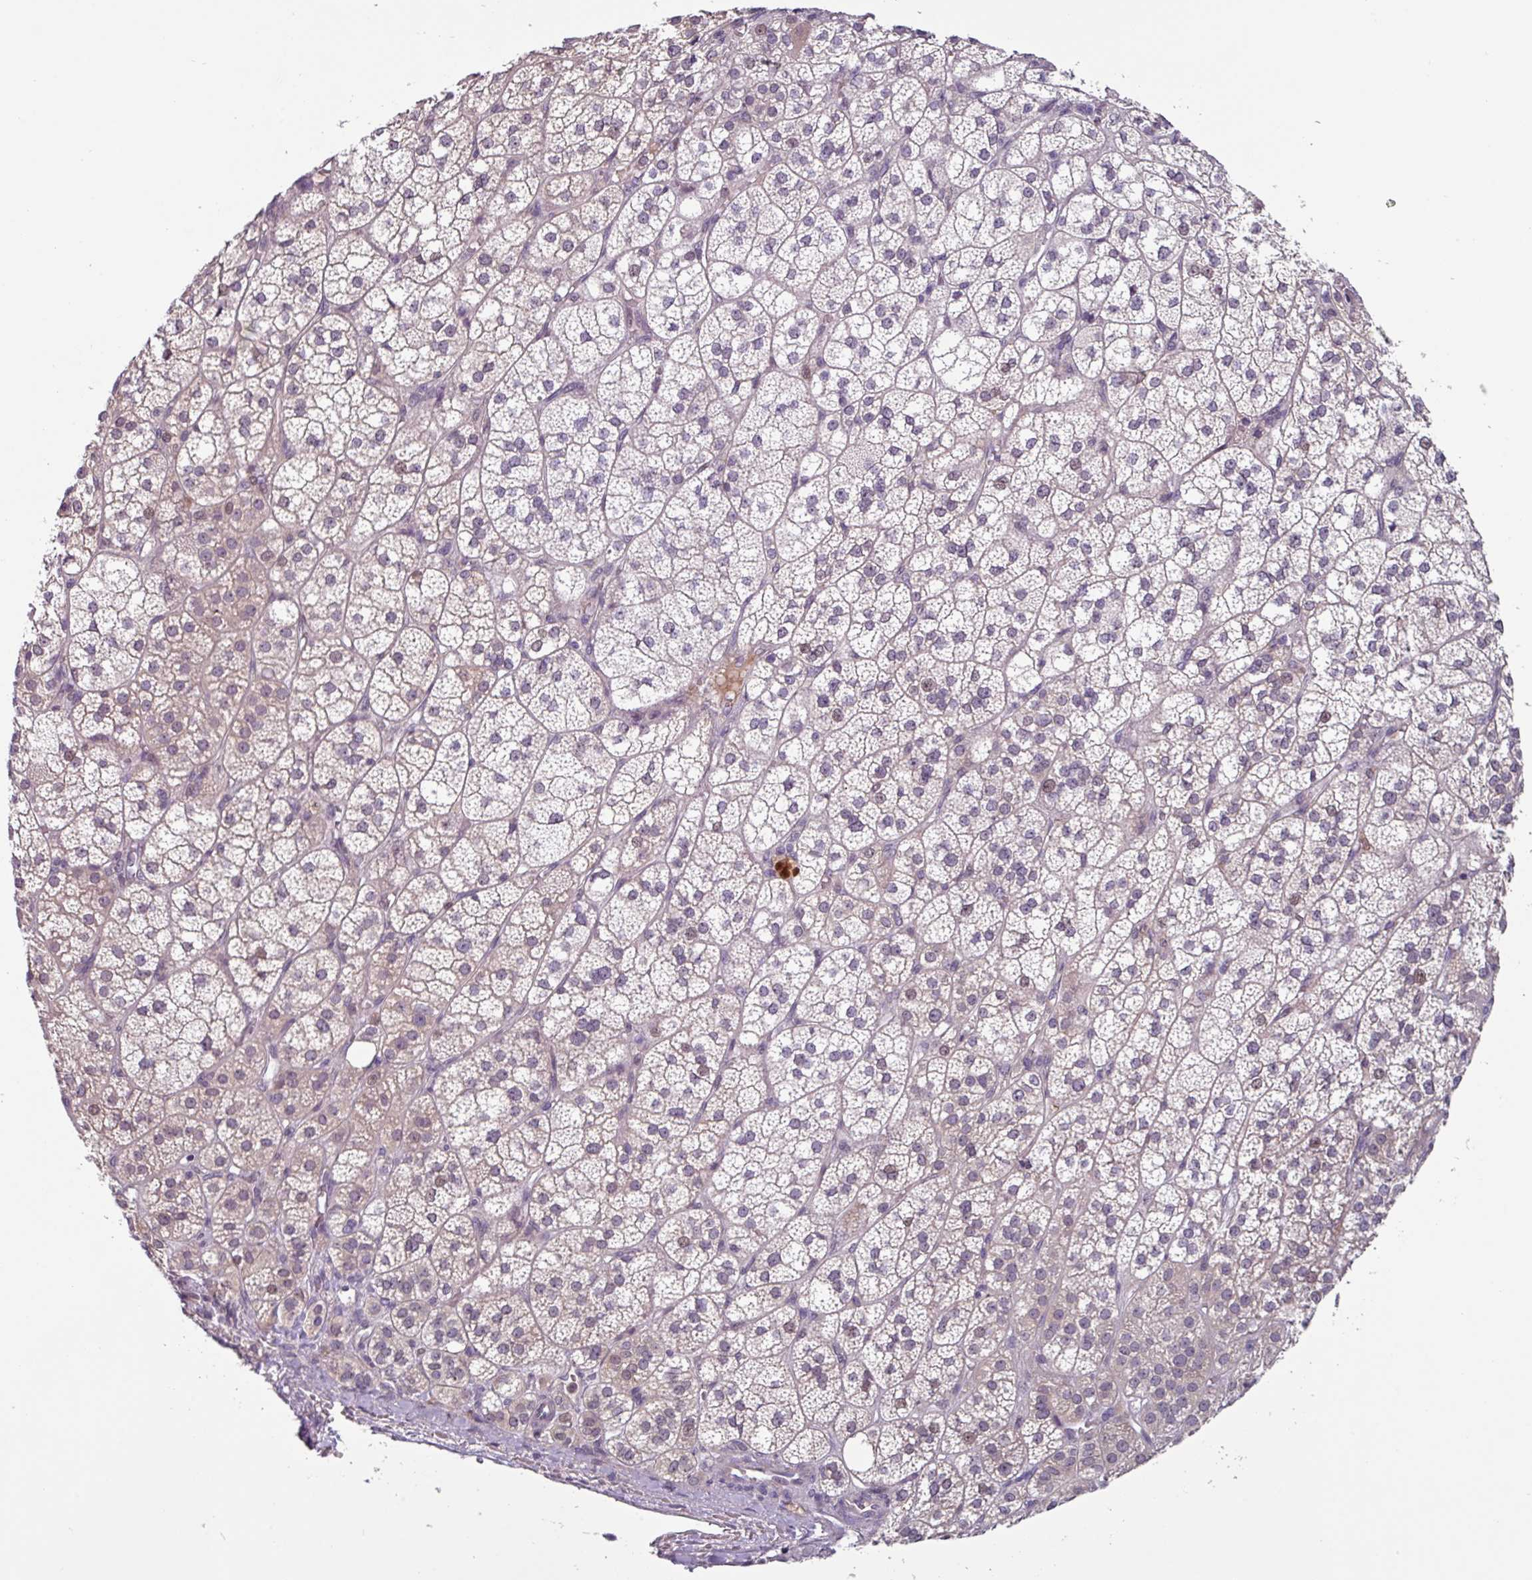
{"staining": {"intensity": "weak", "quantity": "25%-75%", "location": "cytoplasmic/membranous,nuclear"}, "tissue": "adrenal gland", "cell_type": "Glandular cells", "image_type": "normal", "snomed": [{"axis": "morphology", "description": "Normal tissue, NOS"}, {"axis": "topography", "description": "Adrenal gland"}], "caption": "Glandular cells exhibit weak cytoplasmic/membranous,nuclear staining in approximately 25%-75% of cells in unremarkable adrenal gland.", "gene": "SLC5A10", "patient": {"sex": "female", "age": 60}}